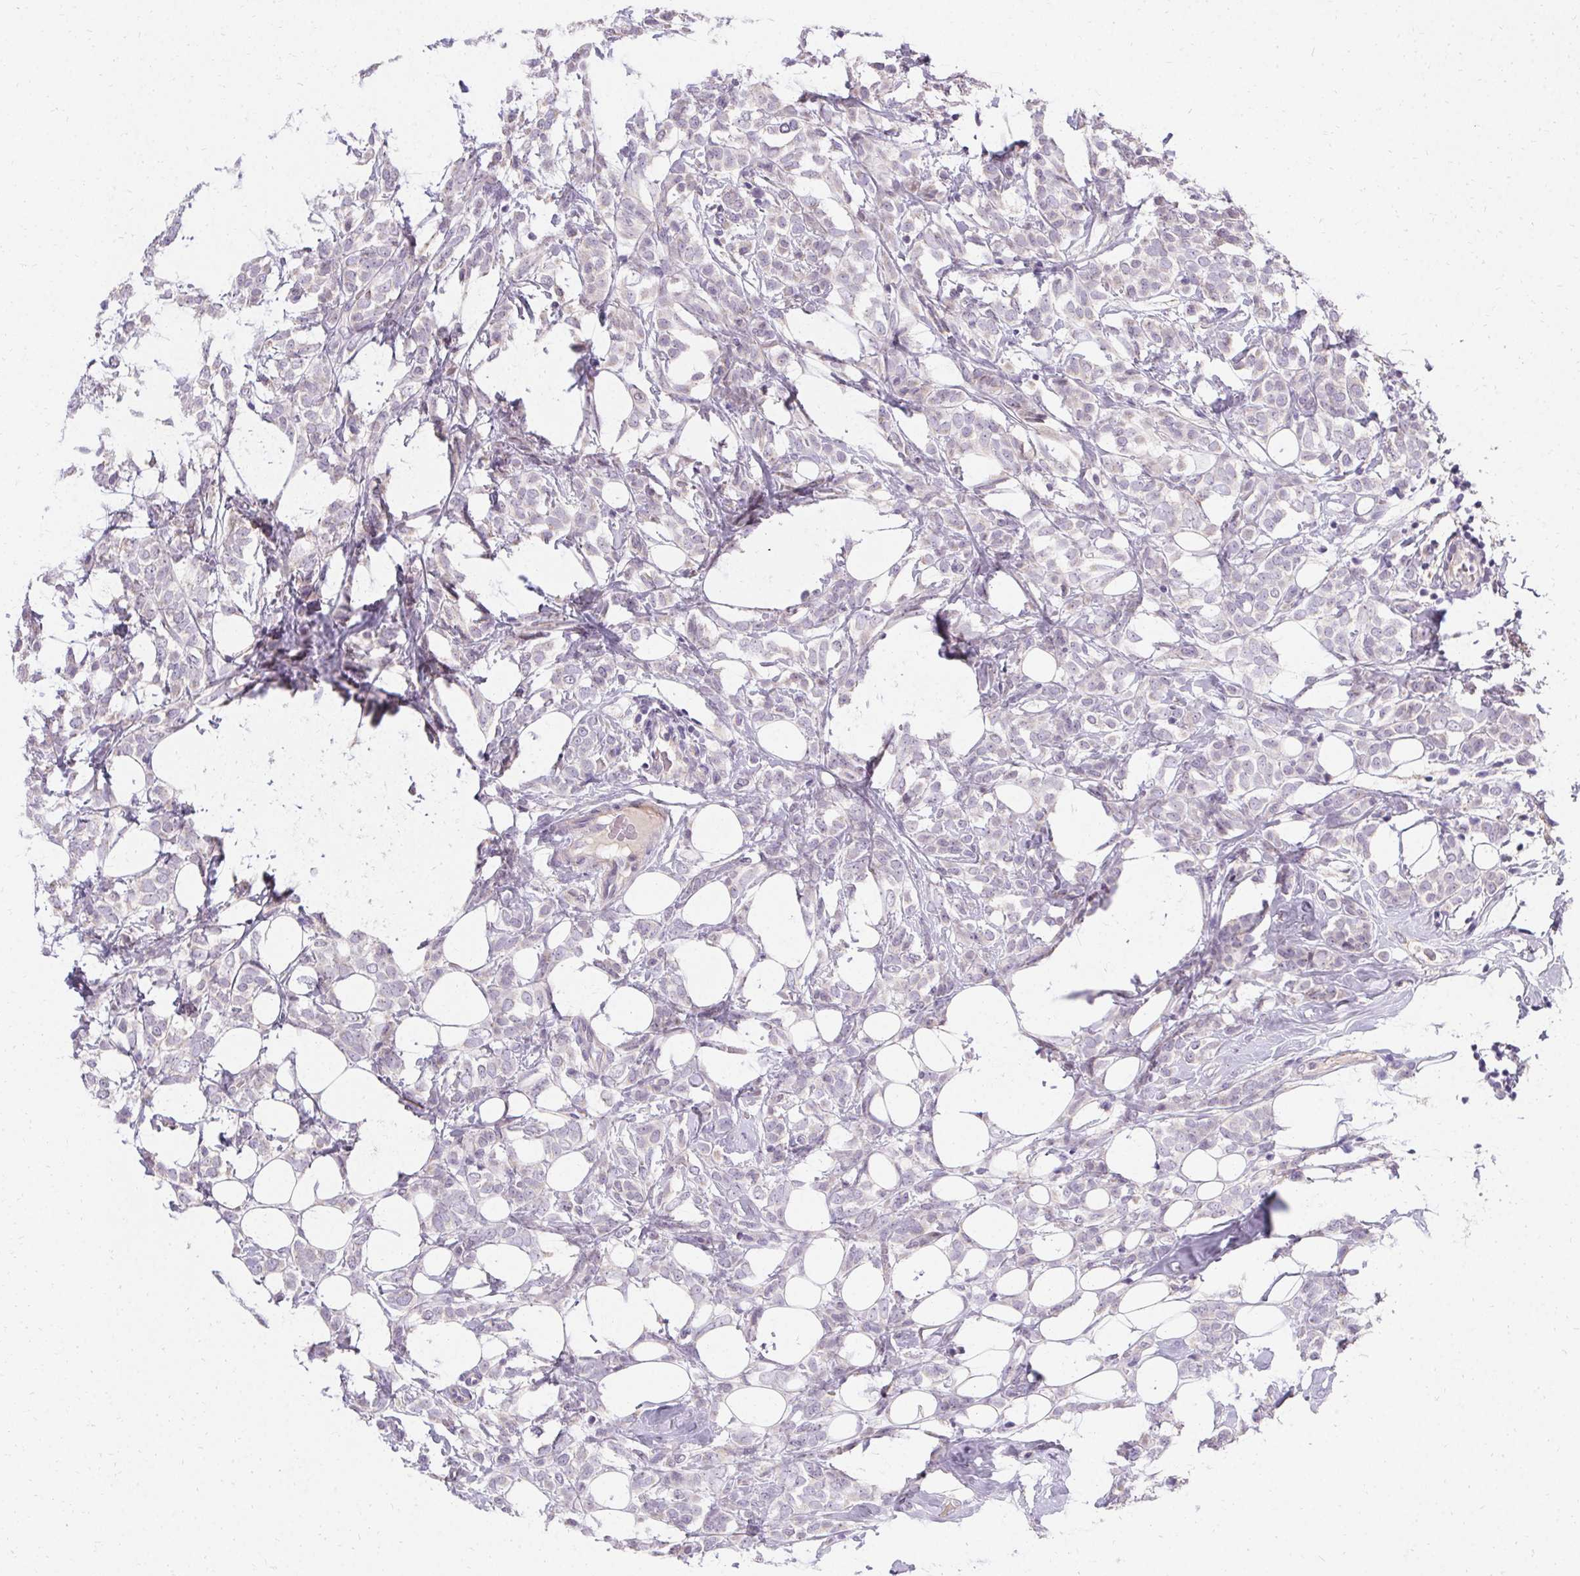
{"staining": {"intensity": "negative", "quantity": "none", "location": "none"}, "tissue": "breast cancer", "cell_type": "Tumor cells", "image_type": "cancer", "snomed": [{"axis": "morphology", "description": "Lobular carcinoma"}, {"axis": "topography", "description": "Breast"}], "caption": "Immunohistochemical staining of lobular carcinoma (breast) reveals no significant positivity in tumor cells. (DAB immunohistochemistry visualized using brightfield microscopy, high magnification).", "gene": "TRIP13", "patient": {"sex": "female", "age": 49}}